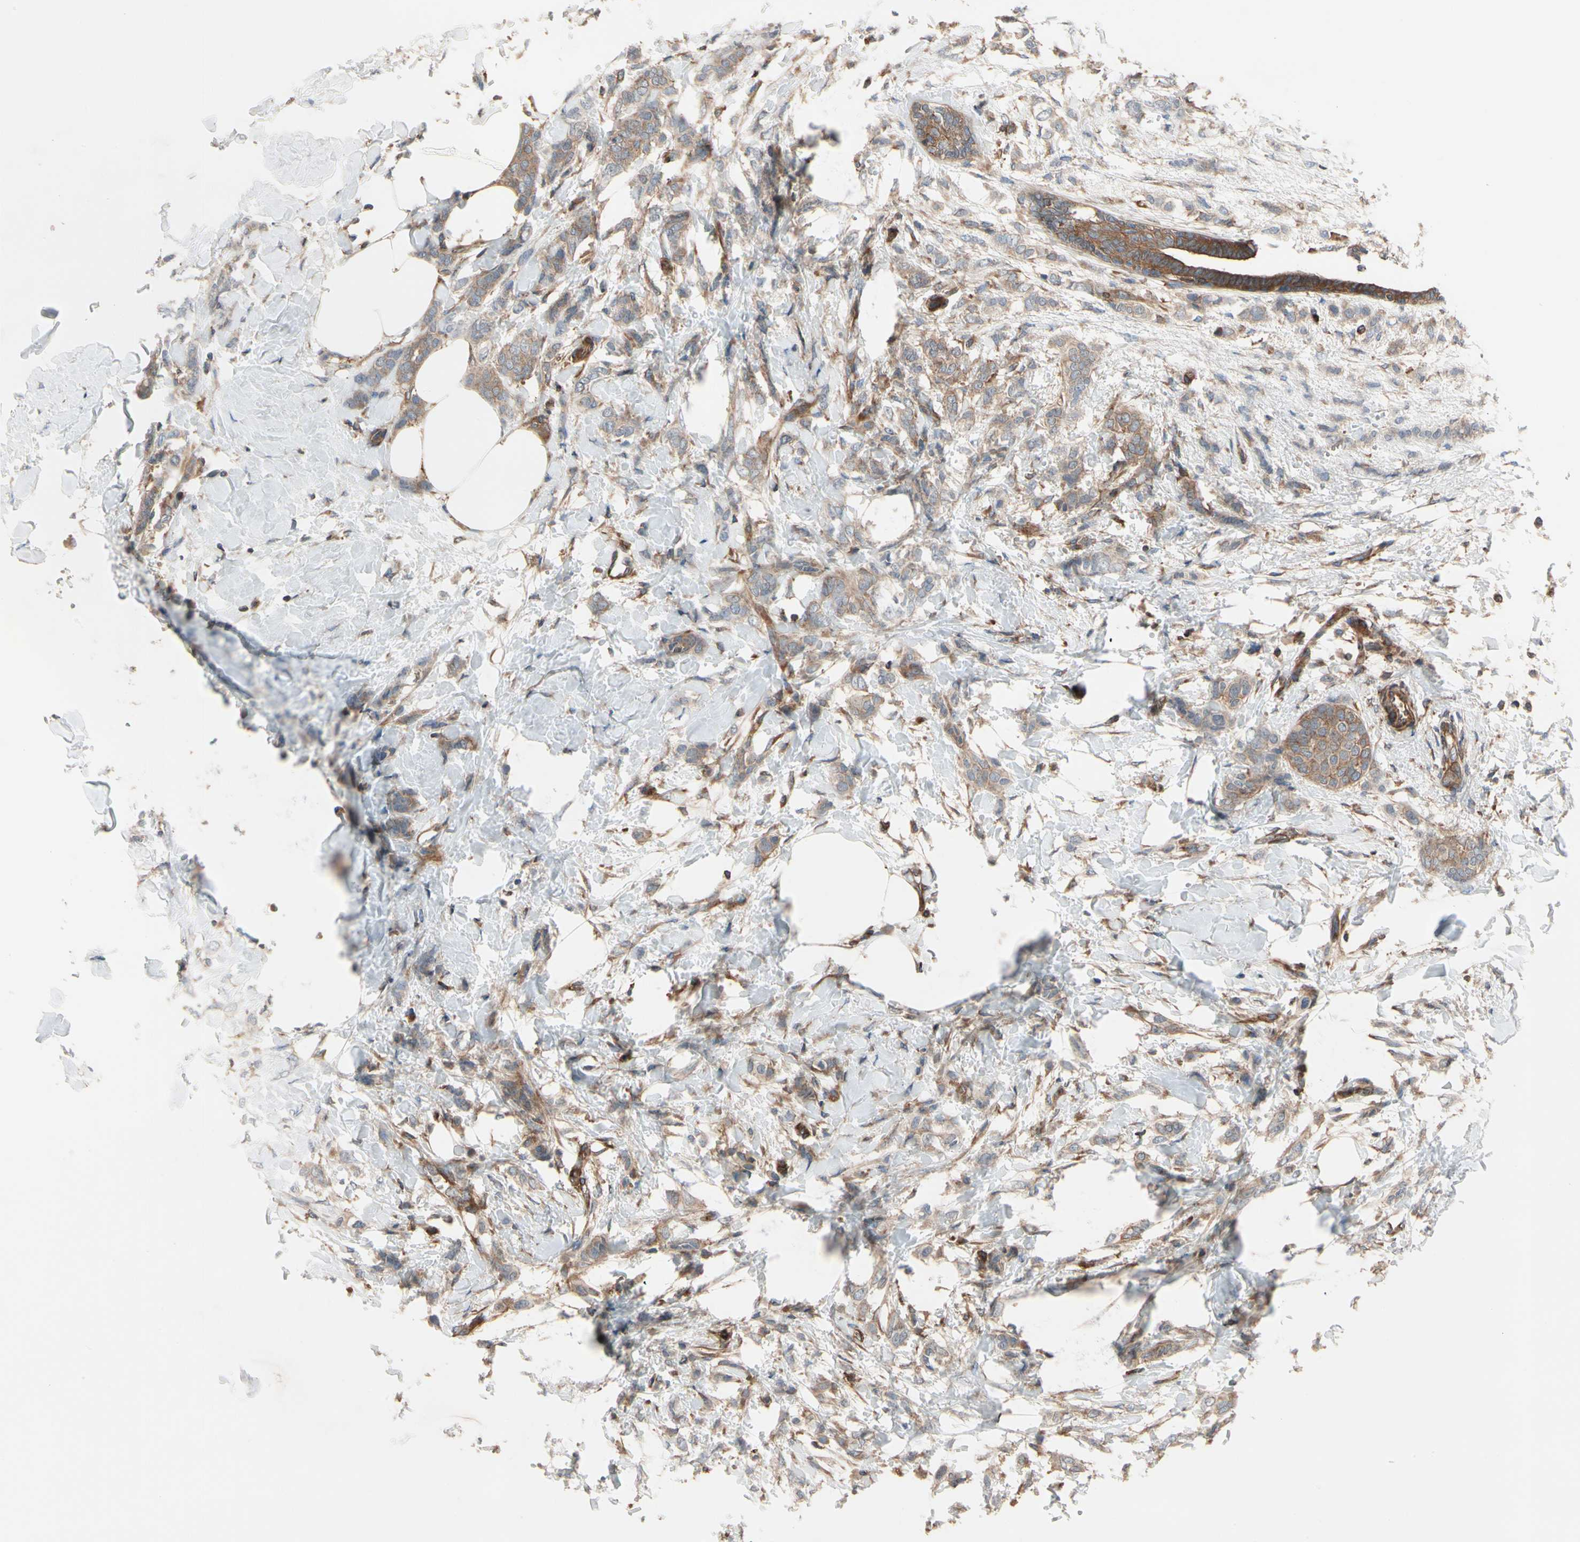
{"staining": {"intensity": "moderate", "quantity": ">75%", "location": "cytoplasmic/membranous"}, "tissue": "breast cancer", "cell_type": "Tumor cells", "image_type": "cancer", "snomed": [{"axis": "morphology", "description": "Lobular carcinoma, in situ"}, {"axis": "morphology", "description": "Lobular carcinoma"}, {"axis": "topography", "description": "Breast"}], "caption": "Approximately >75% of tumor cells in breast lobular carcinoma show moderate cytoplasmic/membranous protein staining as visualized by brown immunohistochemical staining.", "gene": "ROCK1", "patient": {"sex": "female", "age": 41}}